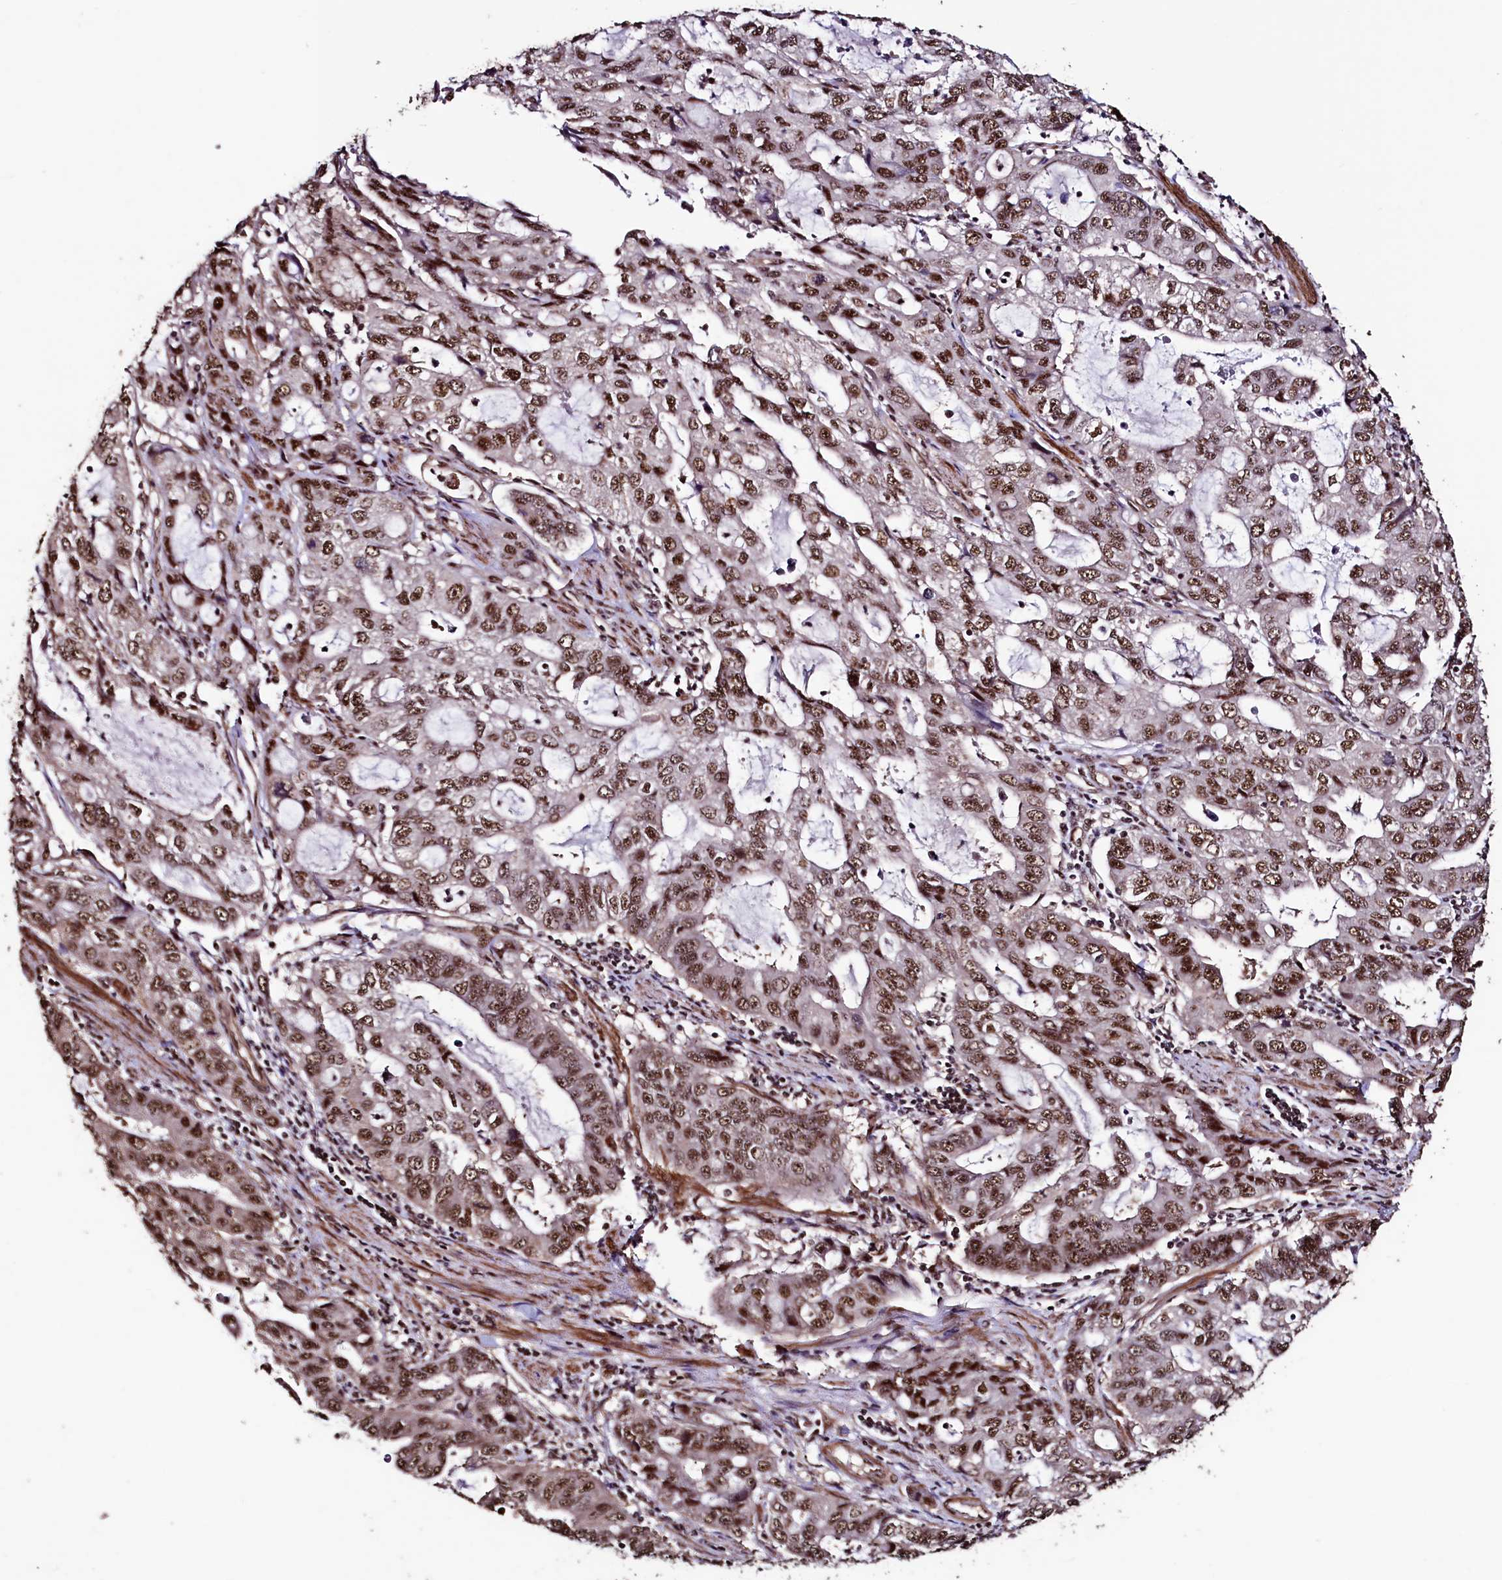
{"staining": {"intensity": "moderate", "quantity": ">75%", "location": "nuclear"}, "tissue": "stomach cancer", "cell_type": "Tumor cells", "image_type": "cancer", "snomed": [{"axis": "morphology", "description": "Adenocarcinoma, NOS"}, {"axis": "topography", "description": "Stomach, upper"}], "caption": "The image reveals staining of adenocarcinoma (stomach), revealing moderate nuclear protein expression (brown color) within tumor cells.", "gene": "SFSWAP", "patient": {"sex": "female", "age": 52}}